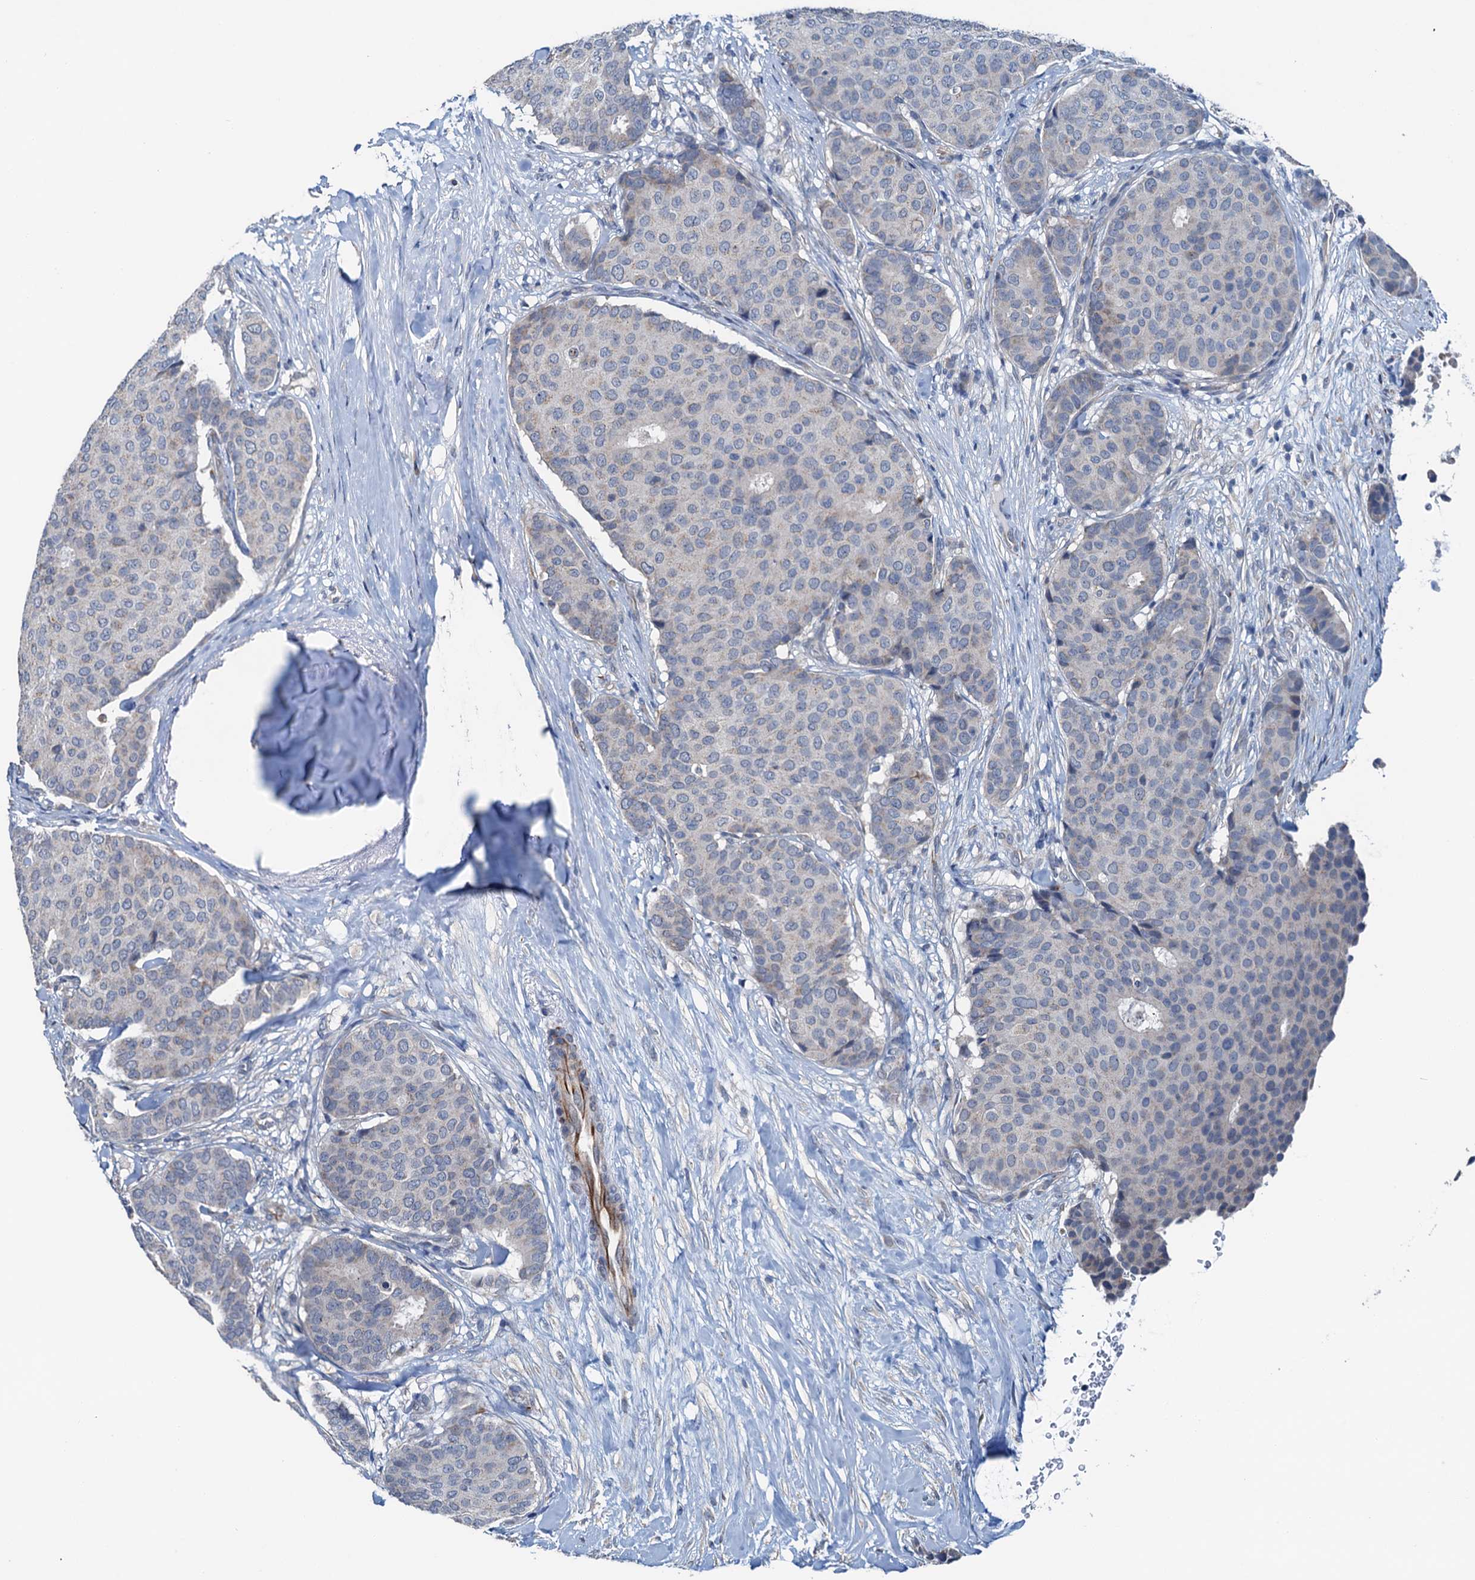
{"staining": {"intensity": "negative", "quantity": "none", "location": "none"}, "tissue": "breast cancer", "cell_type": "Tumor cells", "image_type": "cancer", "snomed": [{"axis": "morphology", "description": "Duct carcinoma"}, {"axis": "topography", "description": "Breast"}], "caption": "IHC photomicrograph of human infiltrating ductal carcinoma (breast) stained for a protein (brown), which exhibits no expression in tumor cells. (DAB (3,3'-diaminobenzidine) IHC with hematoxylin counter stain).", "gene": "ELAC1", "patient": {"sex": "female", "age": 75}}